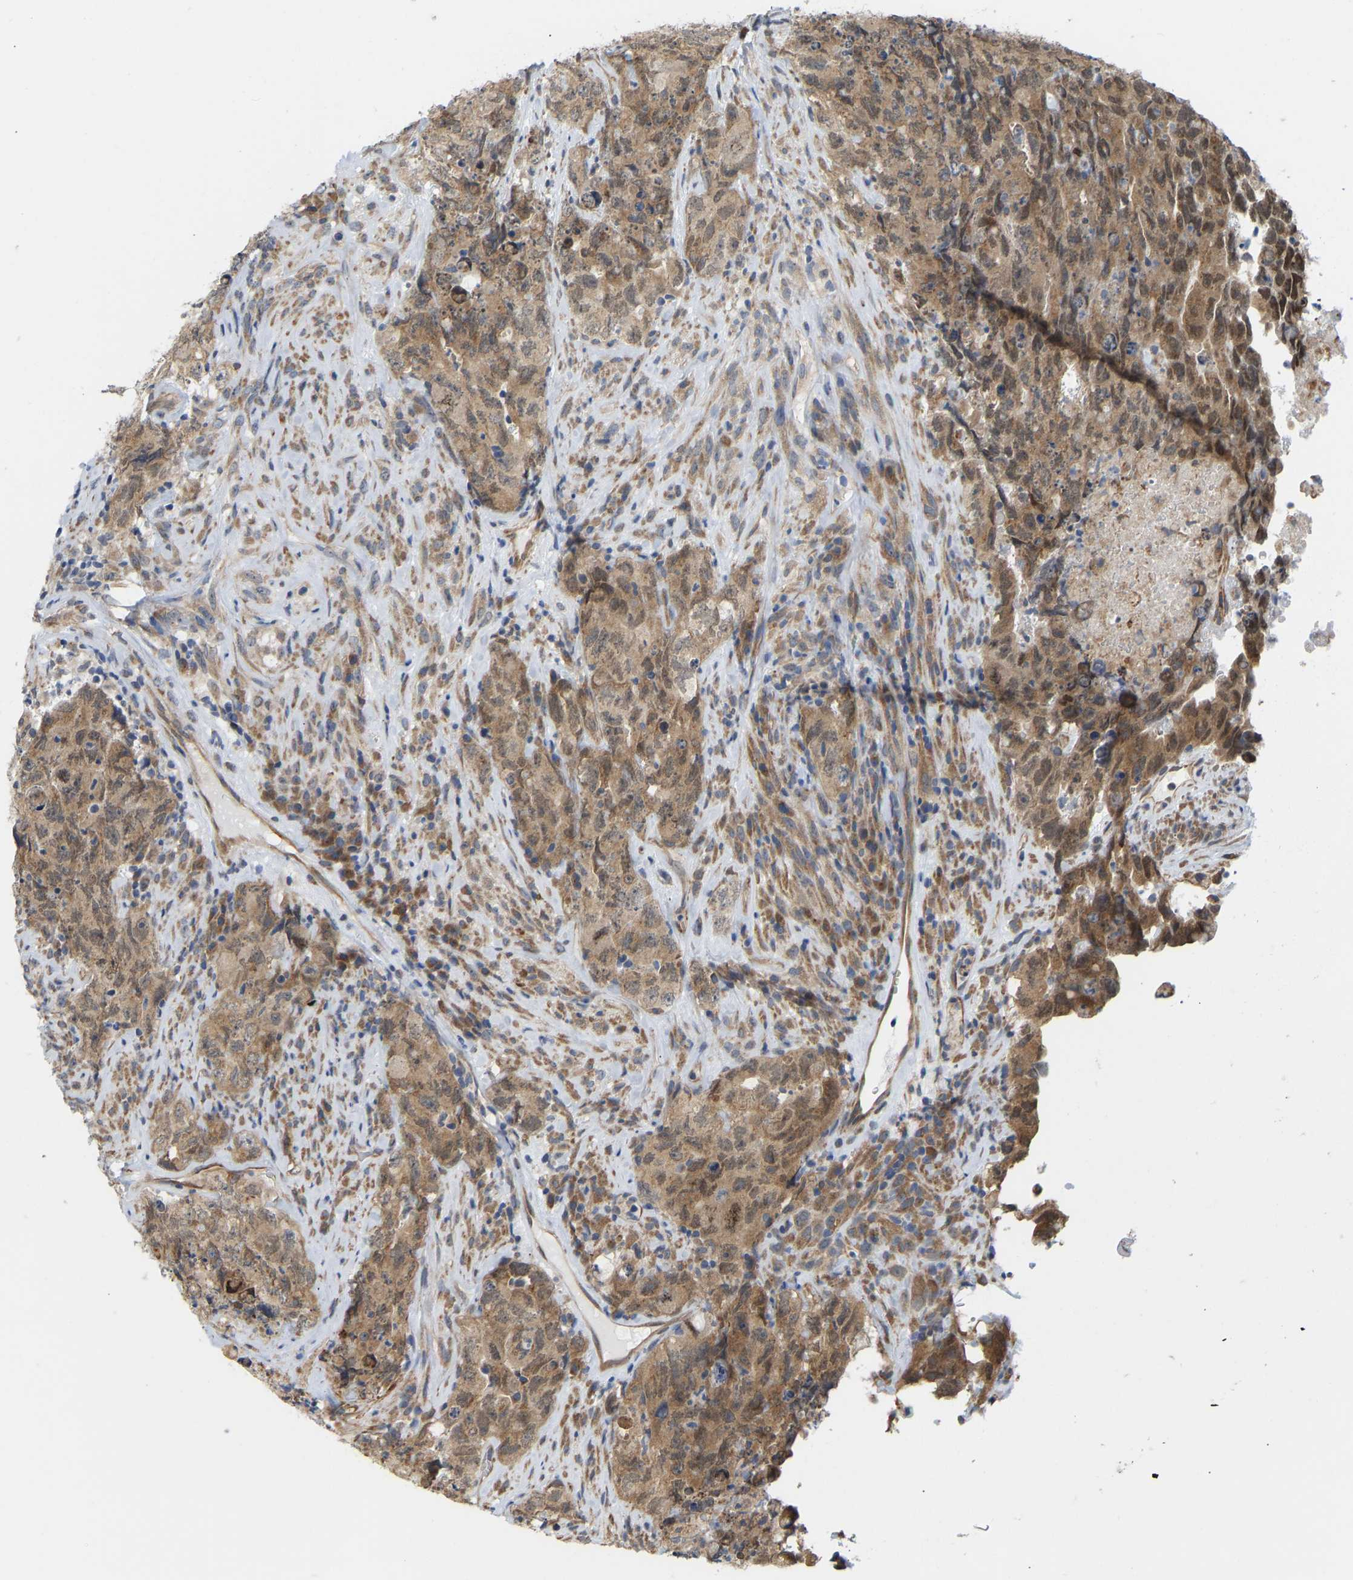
{"staining": {"intensity": "moderate", "quantity": ">75%", "location": "cytoplasmic/membranous"}, "tissue": "testis cancer", "cell_type": "Tumor cells", "image_type": "cancer", "snomed": [{"axis": "morphology", "description": "Carcinoma, Embryonal, NOS"}, {"axis": "topography", "description": "Testis"}], "caption": "IHC micrograph of neoplastic tissue: testis cancer stained using IHC displays medium levels of moderate protein expression localized specifically in the cytoplasmic/membranous of tumor cells, appearing as a cytoplasmic/membranous brown color.", "gene": "BEND3", "patient": {"sex": "male", "age": 32}}